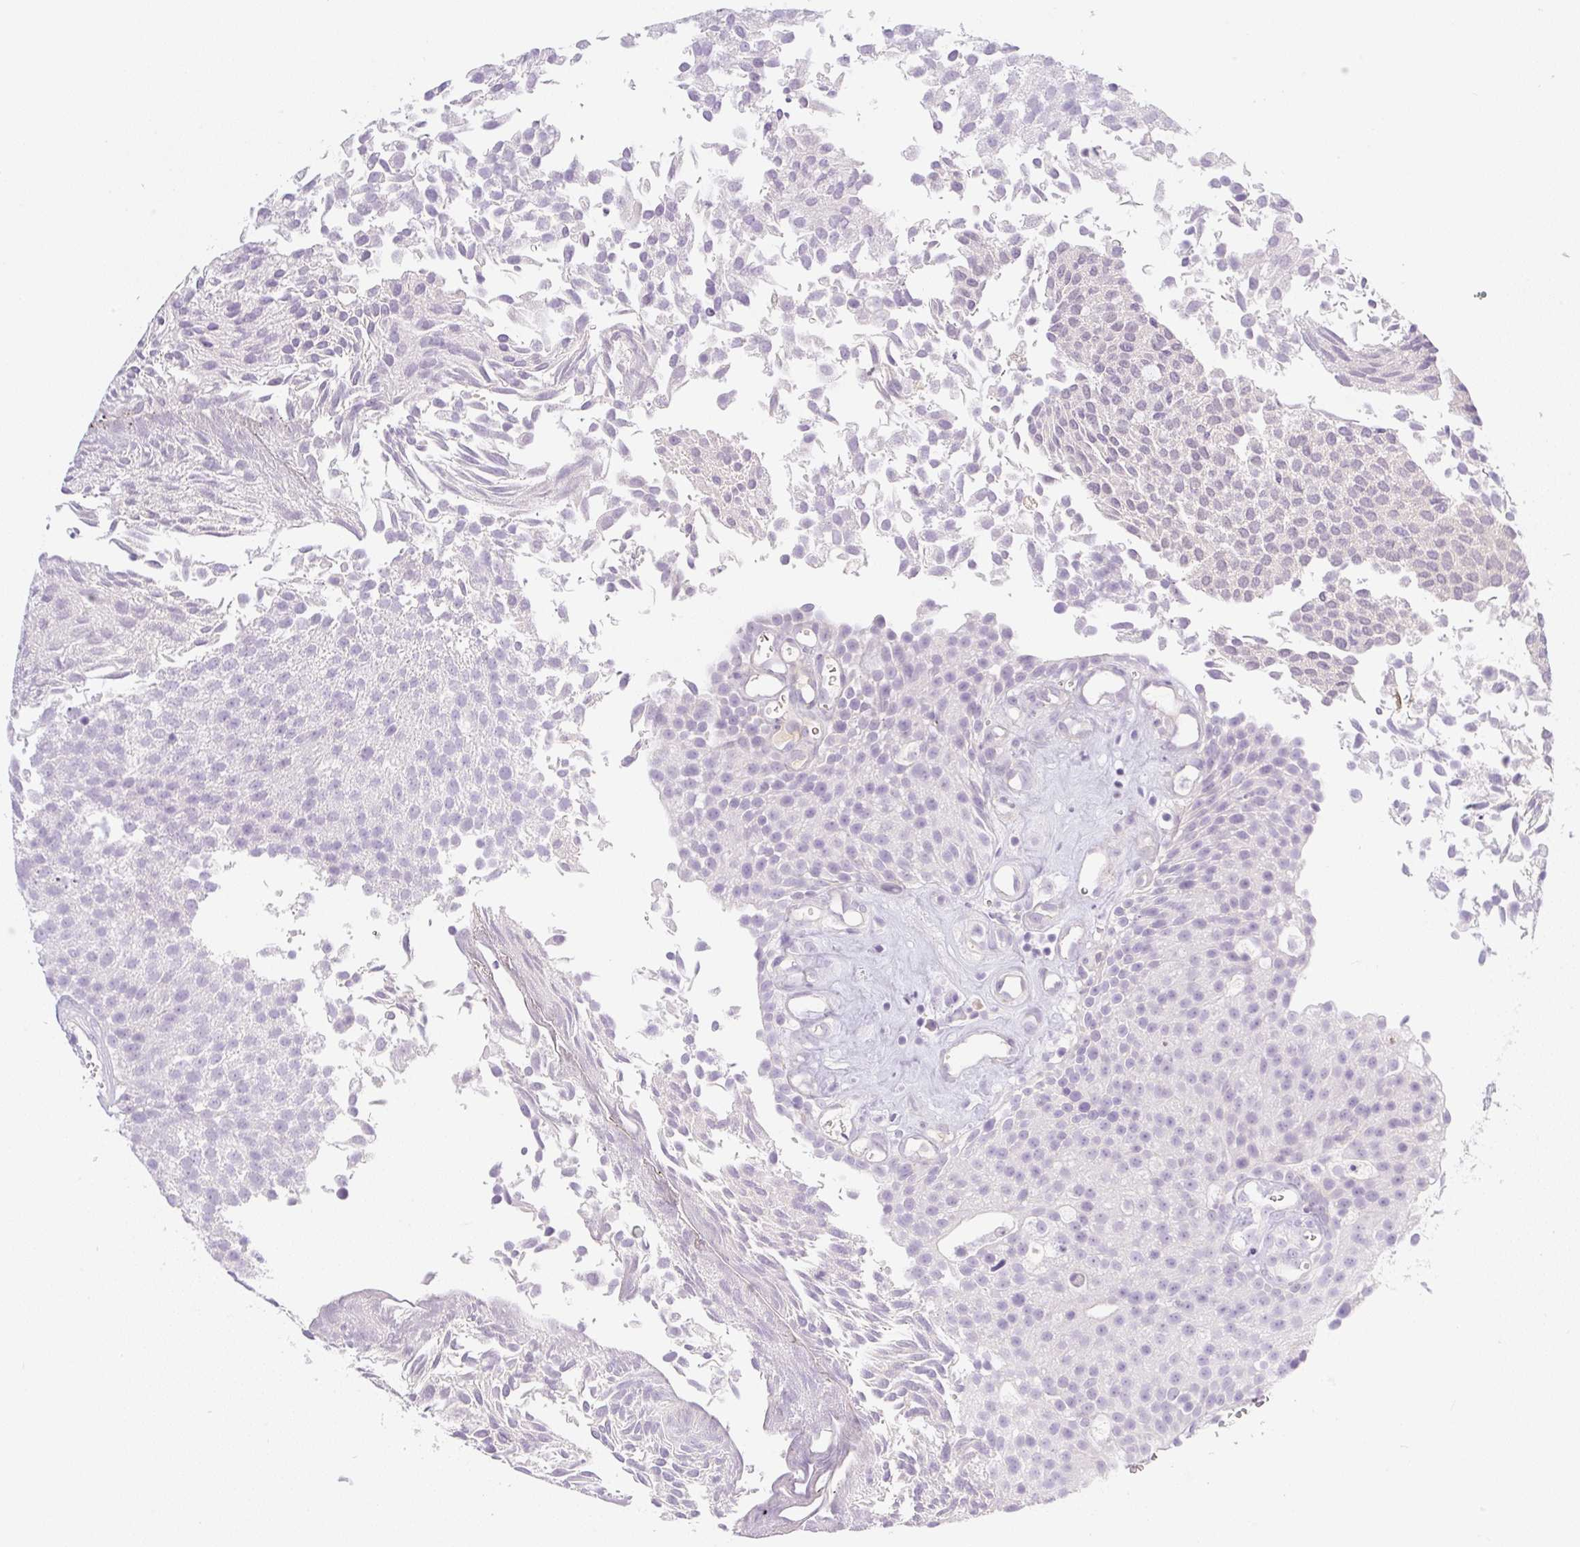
{"staining": {"intensity": "negative", "quantity": "none", "location": "none"}, "tissue": "urothelial cancer", "cell_type": "Tumor cells", "image_type": "cancer", "snomed": [{"axis": "morphology", "description": "Urothelial carcinoma, Low grade"}, {"axis": "topography", "description": "Urinary bladder"}], "caption": "There is no significant expression in tumor cells of urothelial cancer. (Brightfield microscopy of DAB (3,3'-diaminobenzidine) IHC at high magnification).", "gene": "MIA2", "patient": {"sex": "female", "age": 79}}